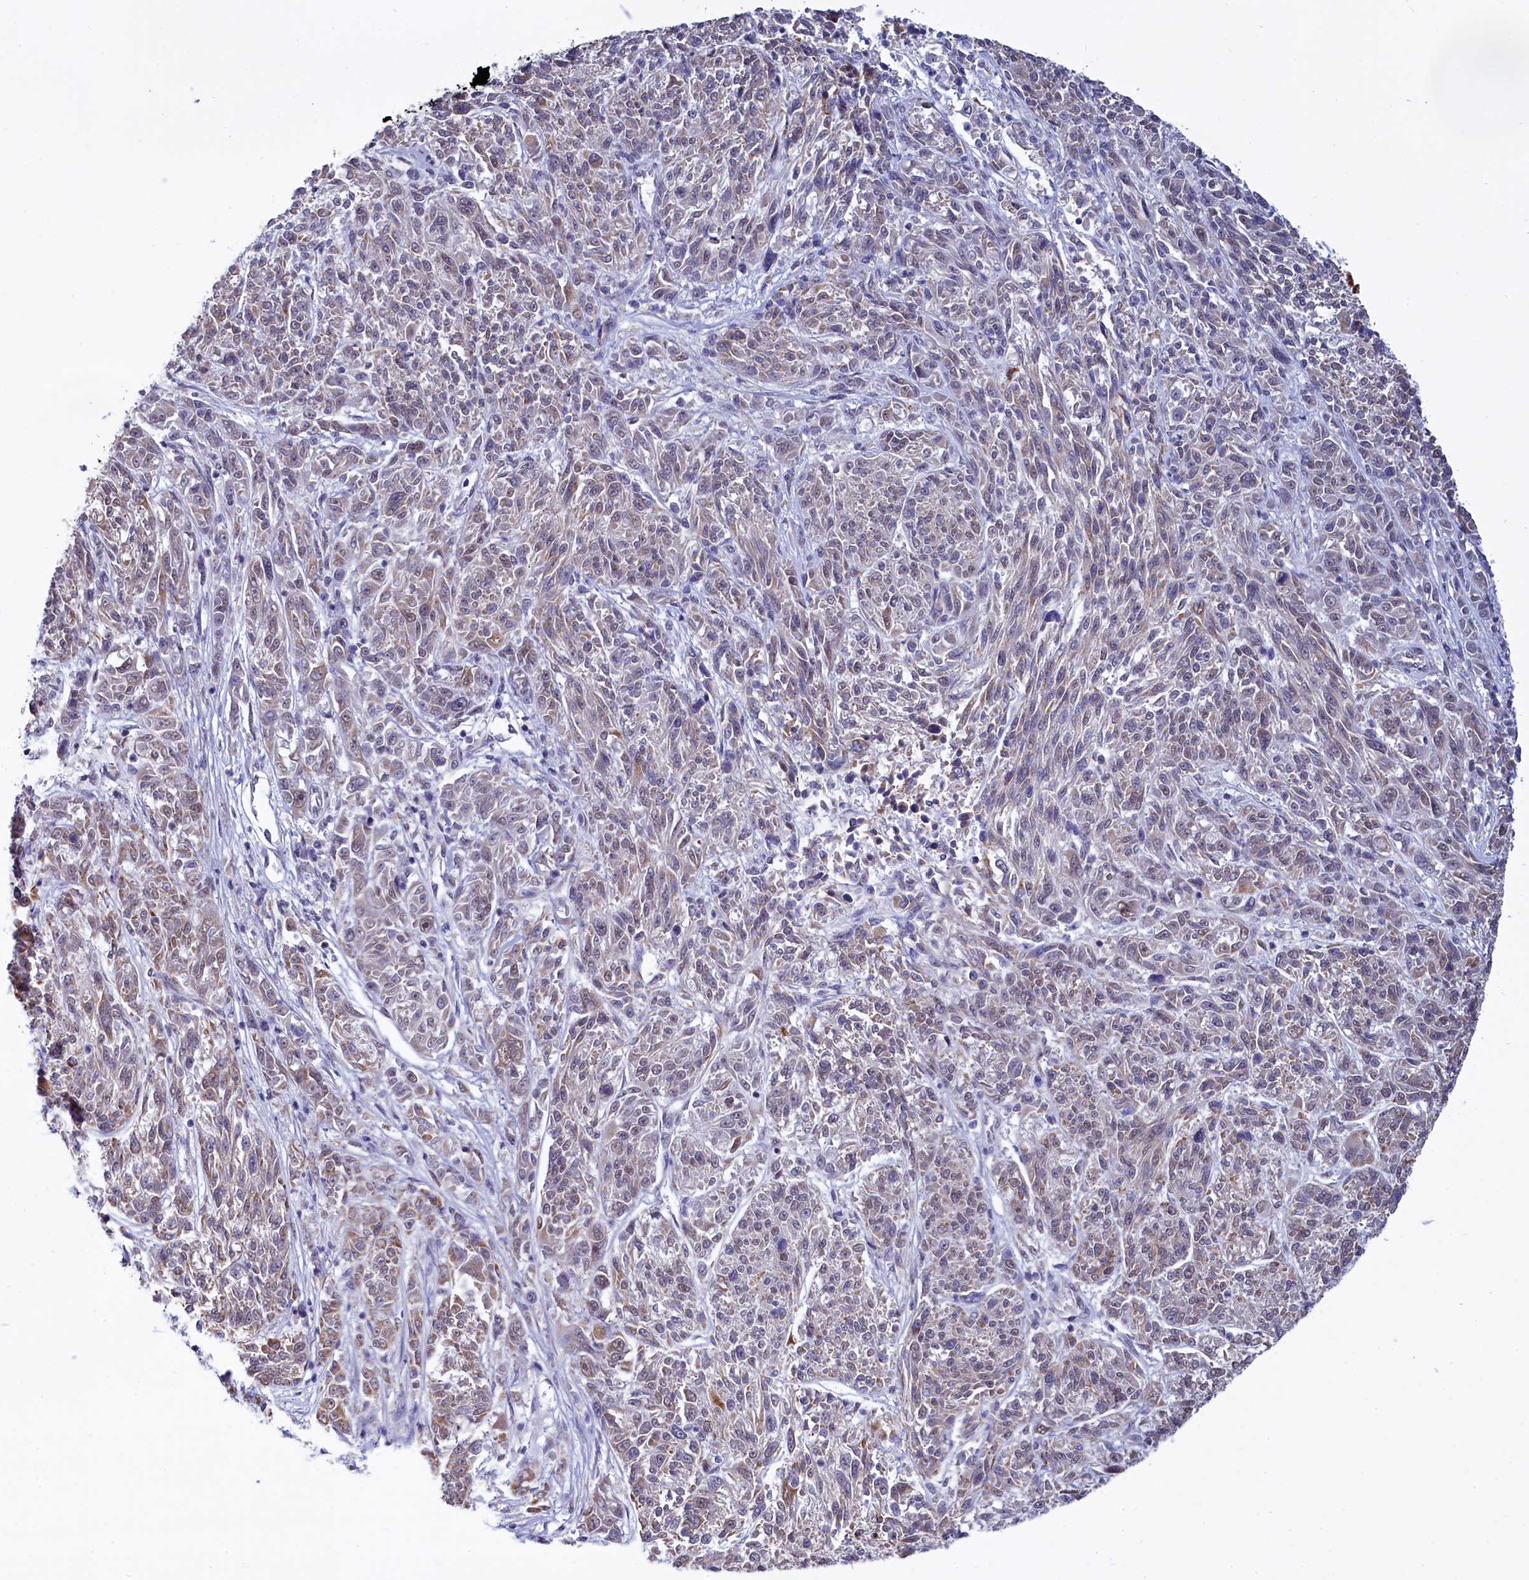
{"staining": {"intensity": "weak", "quantity": "25%-75%", "location": "cytoplasmic/membranous"}, "tissue": "melanoma", "cell_type": "Tumor cells", "image_type": "cancer", "snomed": [{"axis": "morphology", "description": "Malignant melanoma, NOS"}, {"axis": "topography", "description": "Skin"}], "caption": "Weak cytoplasmic/membranous expression is appreciated in about 25%-75% of tumor cells in melanoma. (DAB (3,3'-diaminobenzidine) = brown stain, brightfield microscopy at high magnification).", "gene": "PPHLN1", "patient": {"sex": "male", "age": 53}}